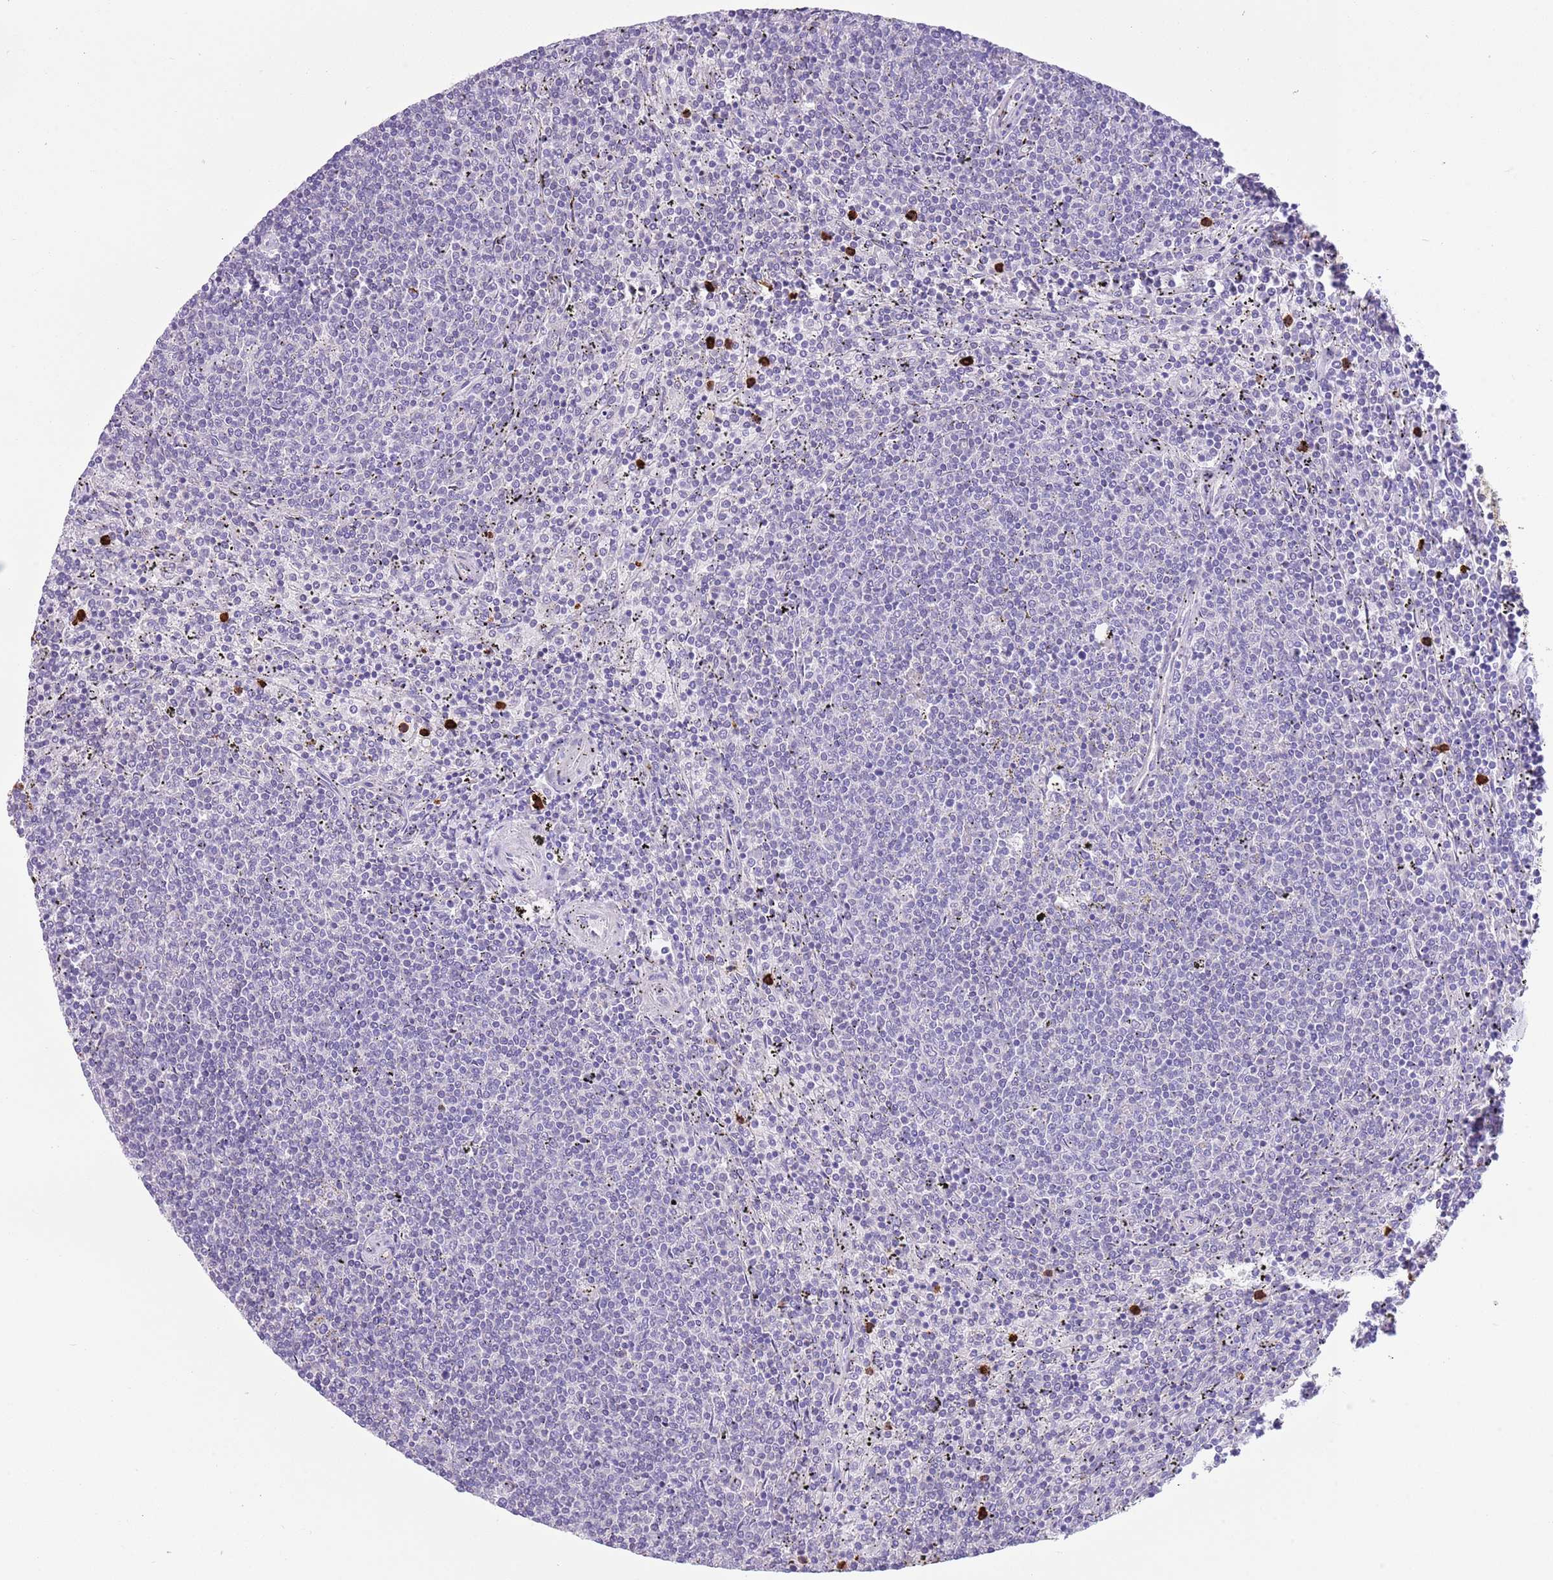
{"staining": {"intensity": "negative", "quantity": "none", "location": "none"}, "tissue": "lymphoma", "cell_type": "Tumor cells", "image_type": "cancer", "snomed": [{"axis": "morphology", "description": "Malignant lymphoma, non-Hodgkin's type, Low grade"}, {"axis": "topography", "description": "Spleen"}], "caption": "Human low-grade malignant lymphoma, non-Hodgkin's type stained for a protein using IHC reveals no expression in tumor cells.", "gene": "TSGA13", "patient": {"sex": "female", "age": 50}}